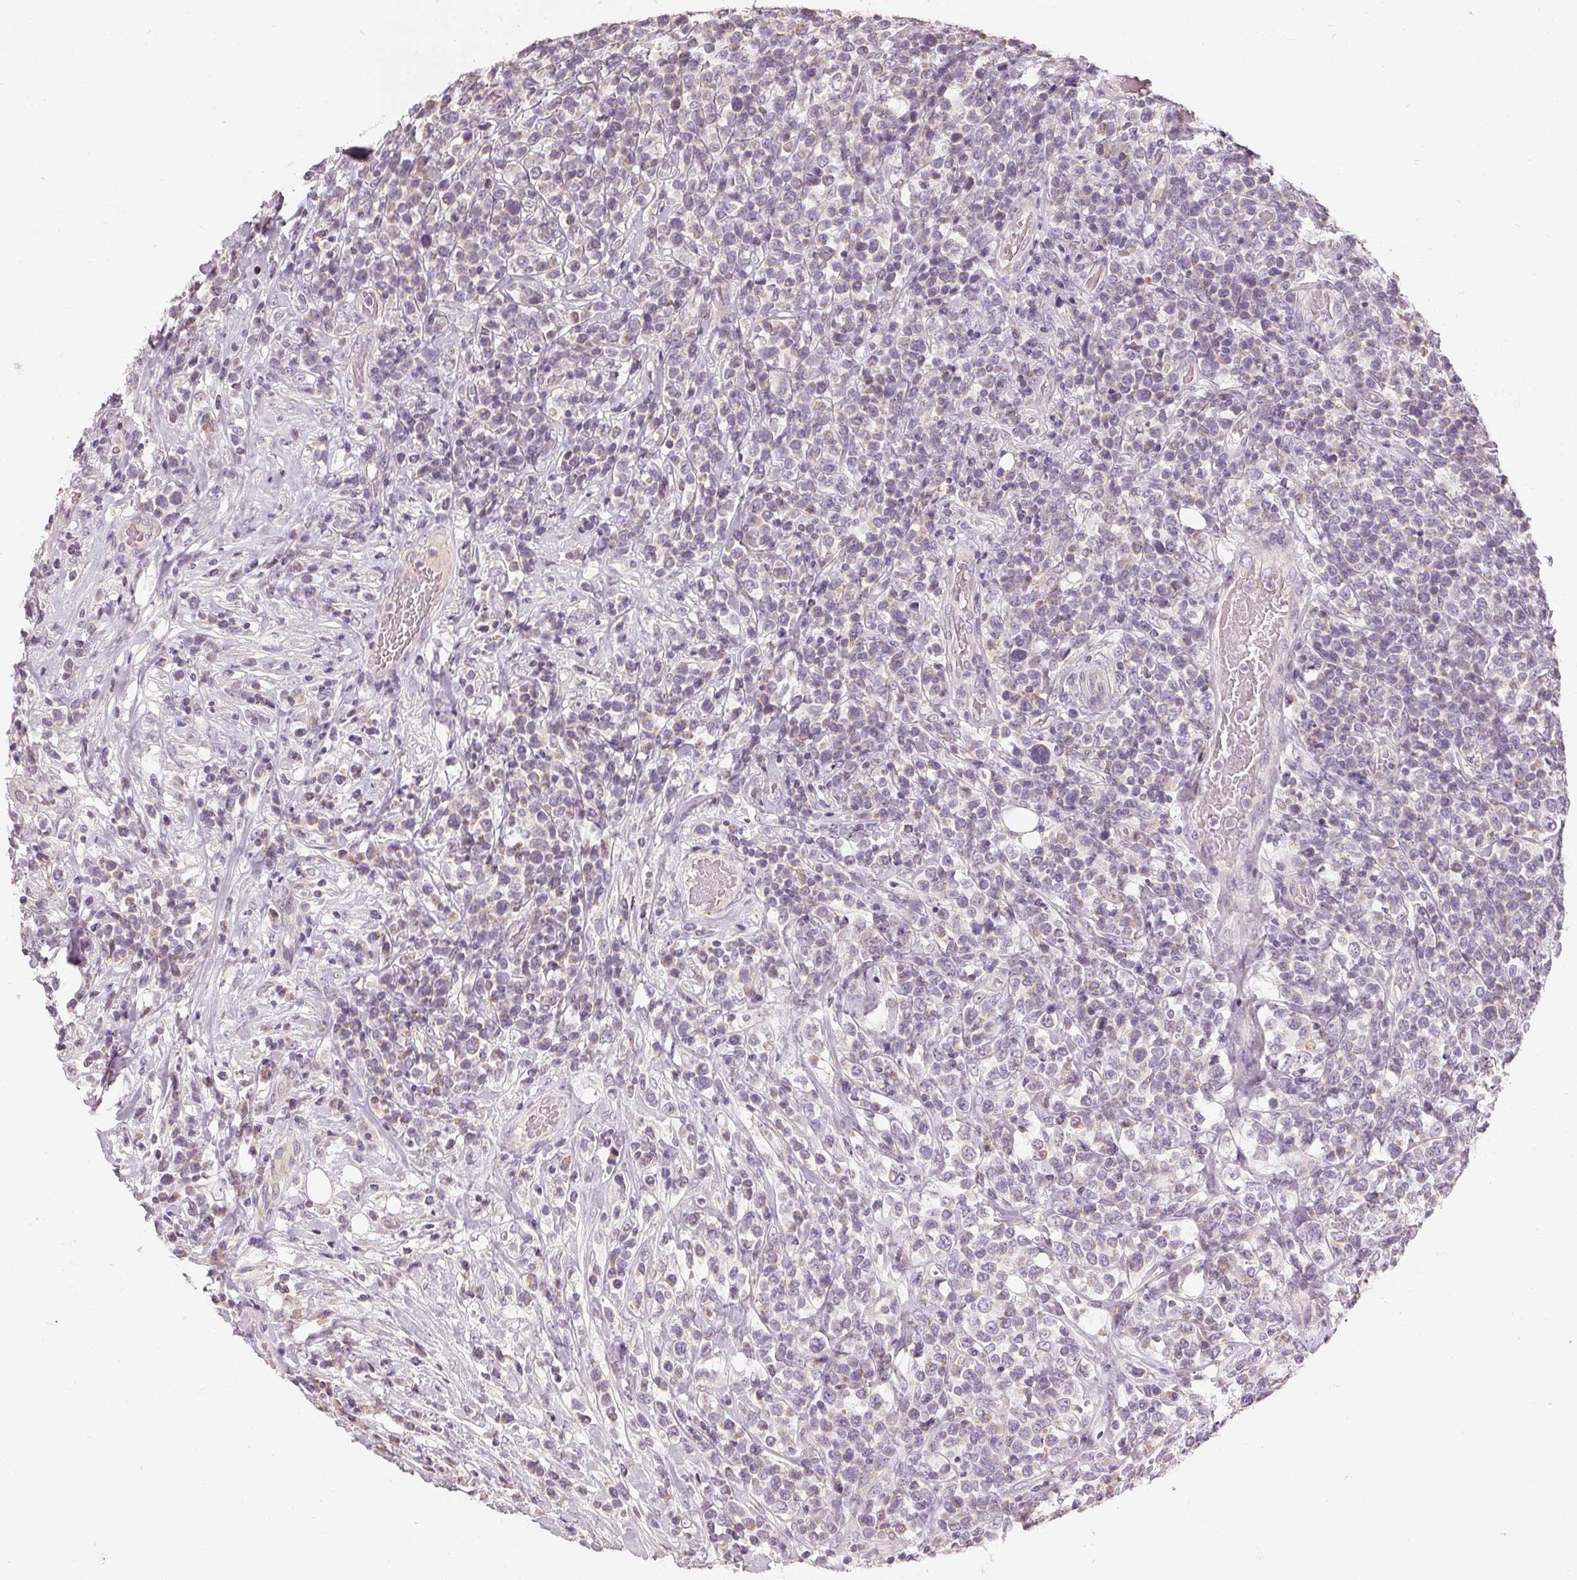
{"staining": {"intensity": "negative", "quantity": "none", "location": "none"}, "tissue": "lymphoma", "cell_type": "Tumor cells", "image_type": "cancer", "snomed": [{"axis": "morphology", "description": "Malignant lymphoma, non-Hodgkin's type, High grade"}, {"axis": "topography", "description": "Soft tissue"}], "caption": "Tumor cells show no significant expression in high-grade malignant lymphoma, non-Hodgkin's type. (Stains: DAB (3,3'-diaminobenzidine) immunohistochemistry (IHC) with hematoxylin counter stain, Microscopy: brightfield microscopy at high magnification).", "gene": "TRIM60", "patient": {"sex": "female", "age": 56}}